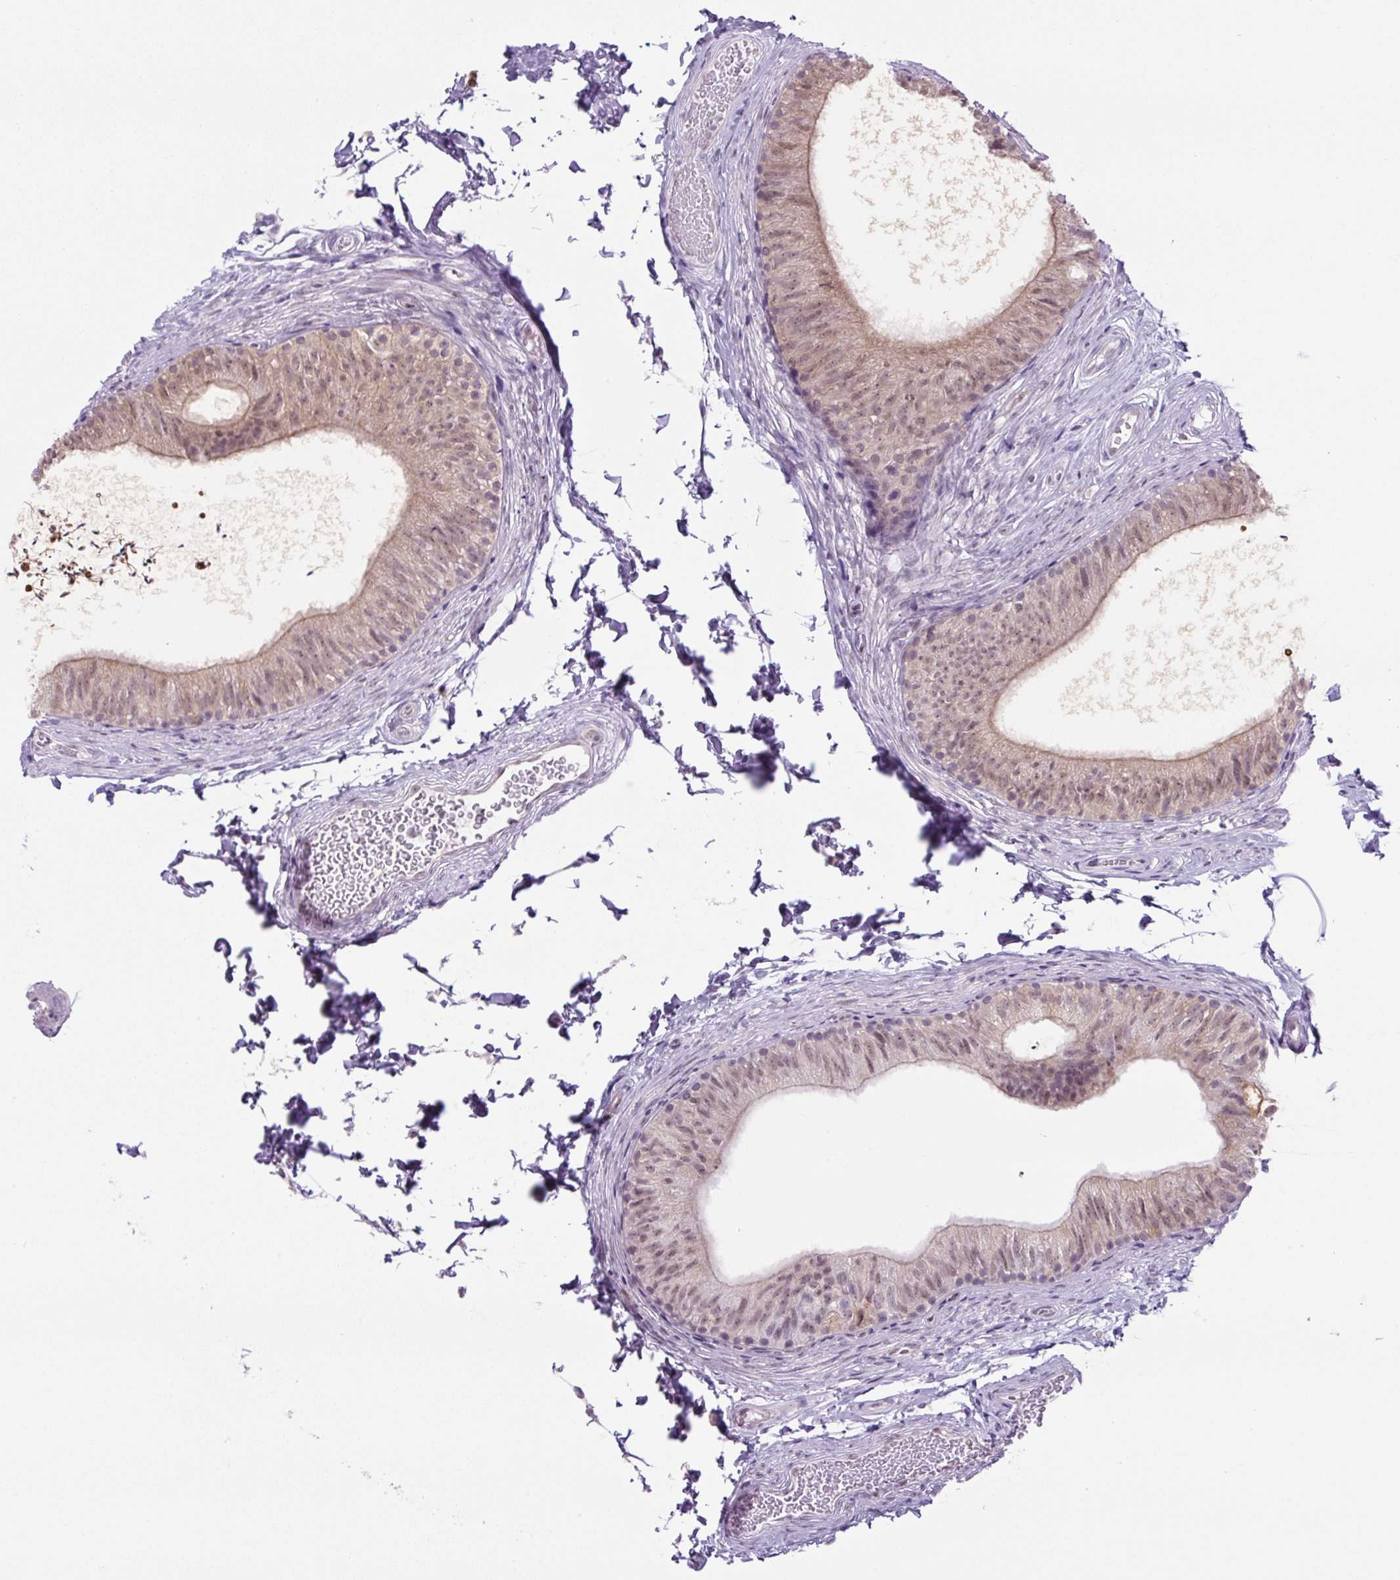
{"staining": {"intensity": "weak", "quantity": ">75%", "location": "cytoplasmic/membranous,nuclear"}, "tissue": "epididymis", "cell_type": "Glandular cells", "image_type": "normal", "snomed": [{"axis": "morphology", "description": "Normal tissue, NOS"}, {"axis": "topography", "description": "Epididymis, spermatic cord, NOS"}, {"axis": "topography", "description": "Epididymis"}, {"axis": "topography", "description": "Peripheral nerve tissue"}], "caption": "A brown stain labels weak cytoplasmic/membranous,nuclear expression of a protein in glandular cells of benign human epididymis. The staining is performed using DAB brown chromogen to label protein expression. The nuclei are counter-stained blue using hematoxylin.", "gene": "RYBP", "patient": {"sex": "male", "age": 29}}